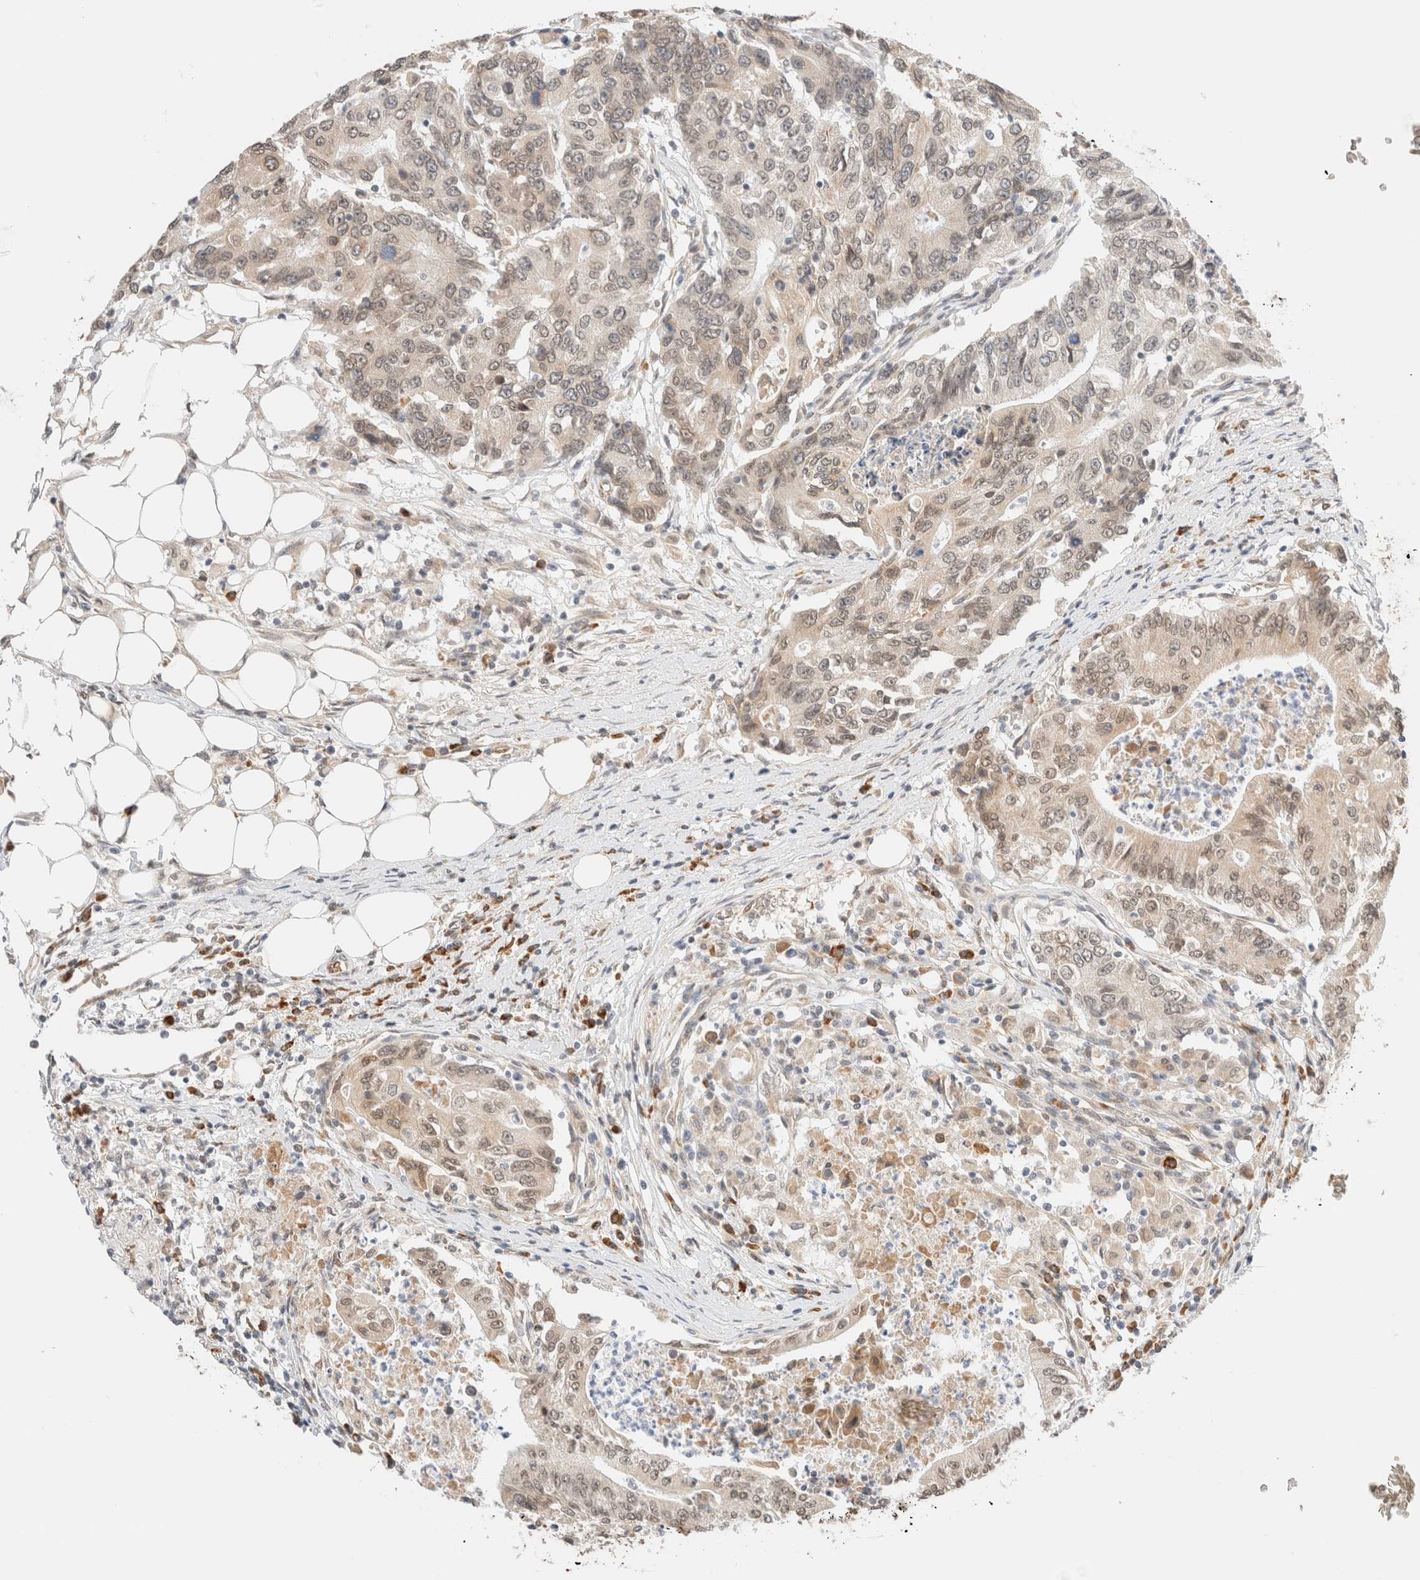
{"staining": {"intensity": "weak", "quantity": "25%-75%", "location": "cytoplasmic/membranous,nuclear"}, "tissue": "colorectal cancer", "cell_type": "Tumor cells", "image_type": "cancer", "snomed": [{"axis": "morphology", "description": "Adenocarcinoma, NOS"}, {"axis": "topography", "description": "Colon"}], "caption": "Protein staining by immunohistochemistry shows weak cytoplasmic/membranous and nuclear positivity in about 25%-75% of tumor cells in colorectal adenocarcinoma.", "gene": "SYVN1", "patient": {"sex": "female", "age": 77}}